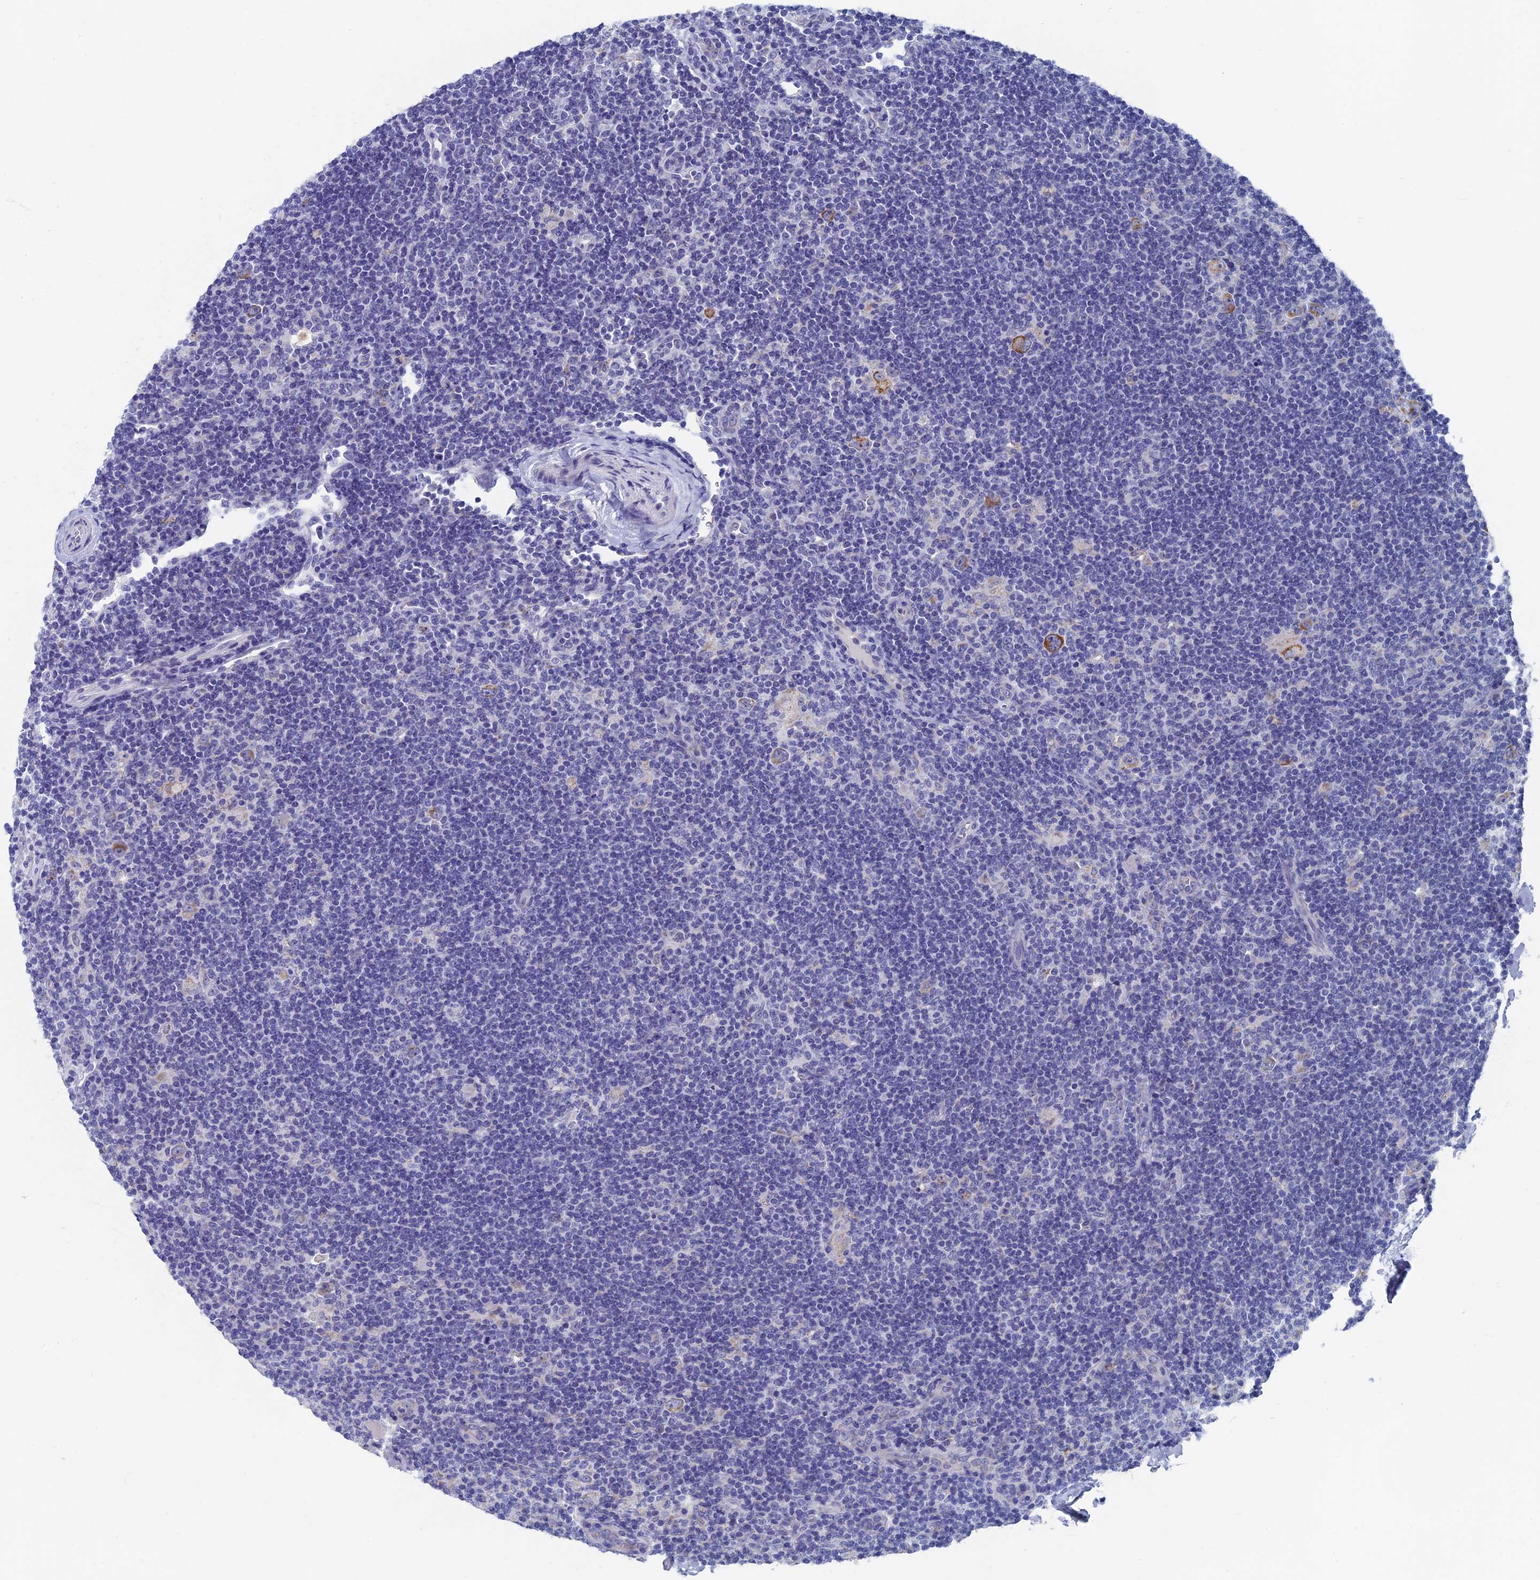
{"staining": {"intensity": "moderate", "quantity": ">75%", "location": "cytoplasmic/membranous"}, "tissue": "lymphoma", "cell_type": "Tumor cells", "image_type": "cancer", "snomed": [{"axis": "morphology", "description": "Hodgkin's disease, NOS"}, {"axis": "topography", "description": "Lymph node"}], "caption": "A high-resolution histopathology image shows IHC staining of lymphoma, which exhibits moderate cytoplasmic/membranous expression in about >75% of tumor cells. (brown staining indicates protein expression, while blue staining denotes nuclei).", "gene": "OAT", "patient": {"sex": "female", "age": 57}}